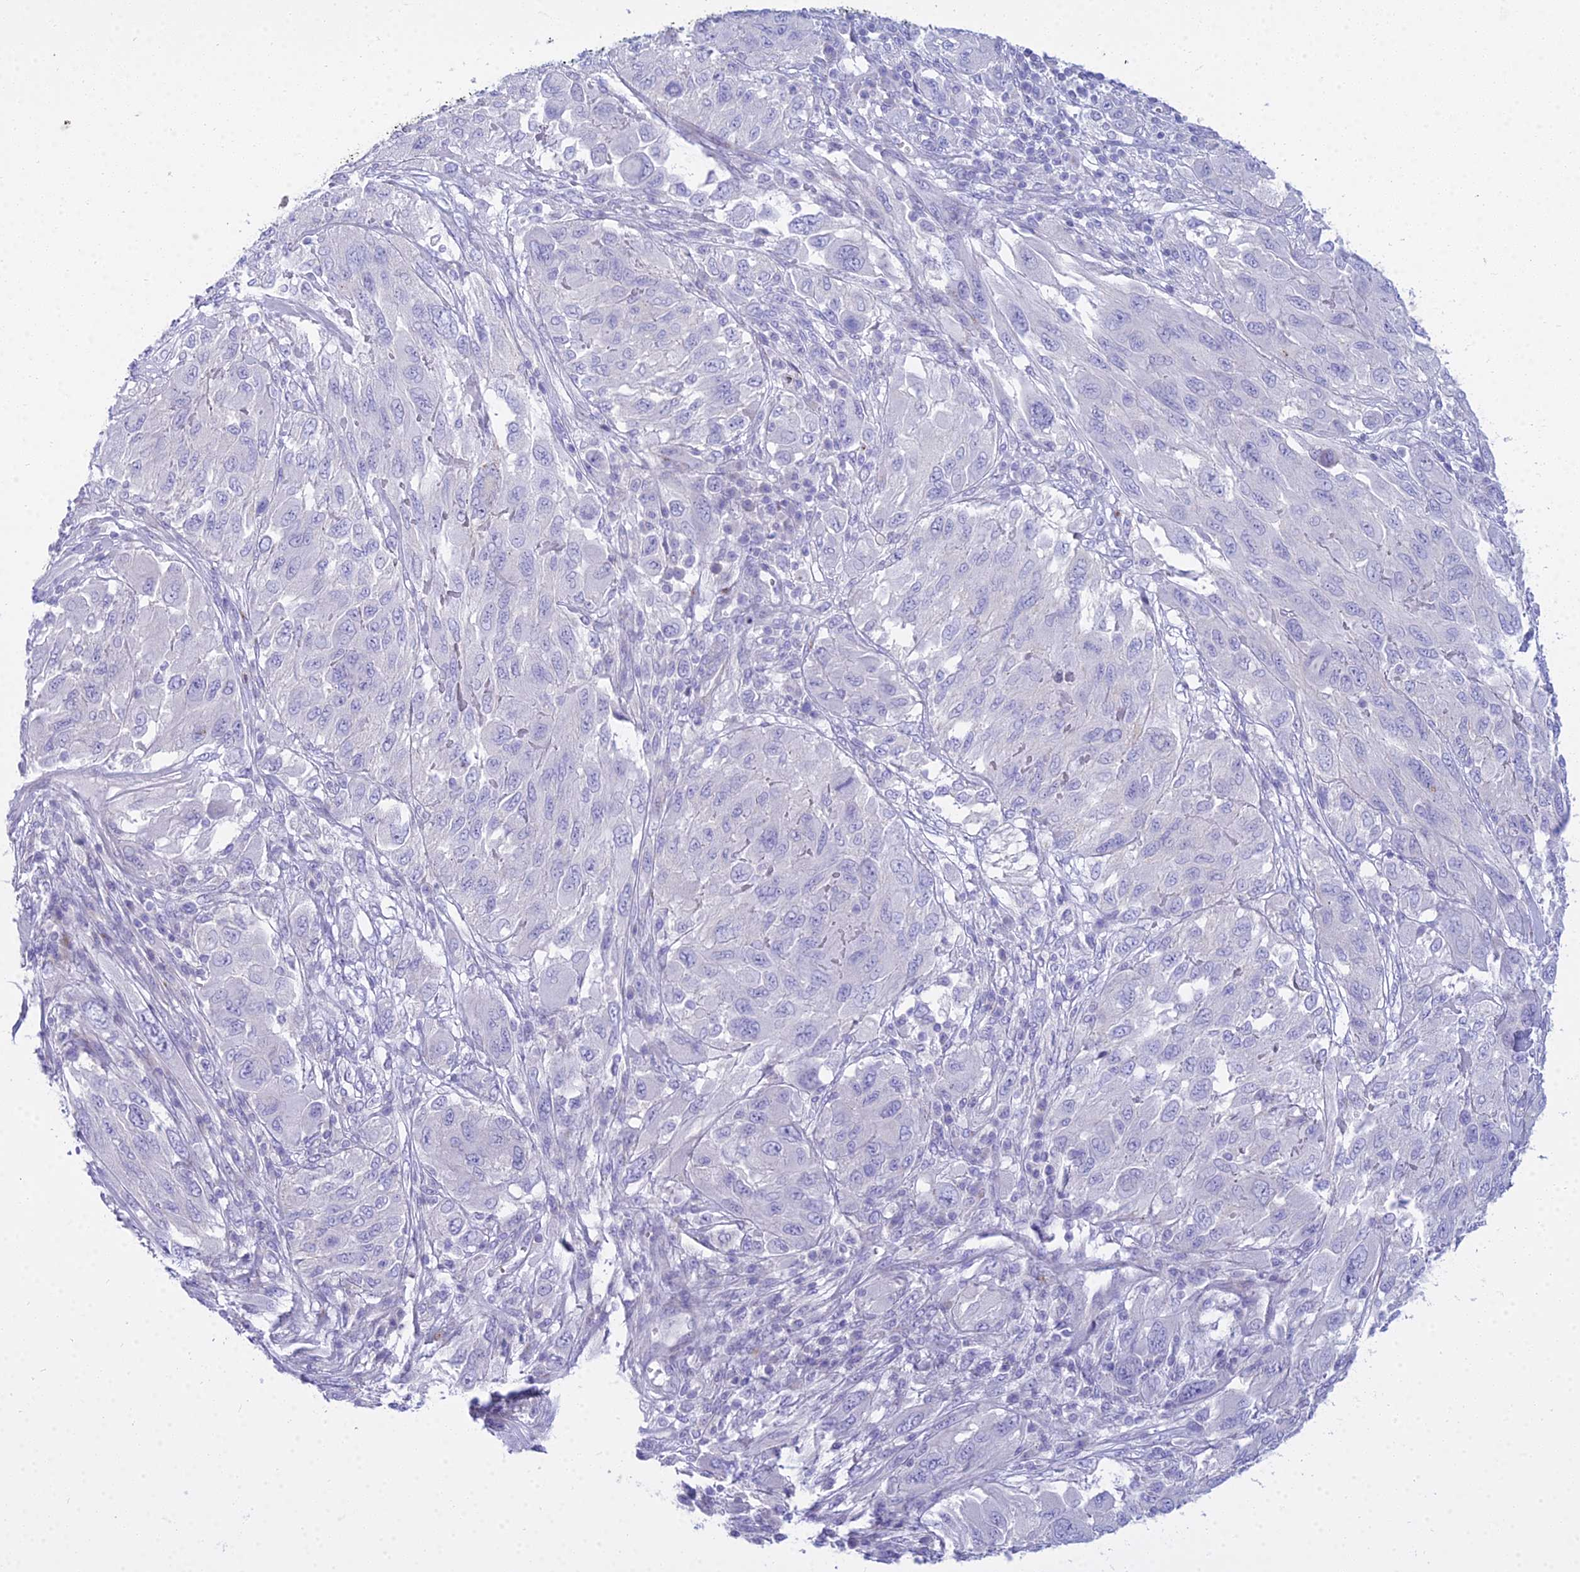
{"staining": {"intensity": "negative", "quantity": "none", "location": "none"}, "tissue": "melanoma", "cell_type": "Tumor cells", "image_type": "cancer", "snomed": [{"axis": "morphology", "description": "Malignant melanoma, NOS"}, {"axis": "topography", "description": "Skin"}], "caption": "Immunohistochemistry (IHC) image of neoplastic tissue: human melanoma stained with DAB (3,3'-diaminobenzidine) displays no significant protein staining in tumor cells.", "gene": "SMIM24", "patient": {"sex": "female", "age": 91}}